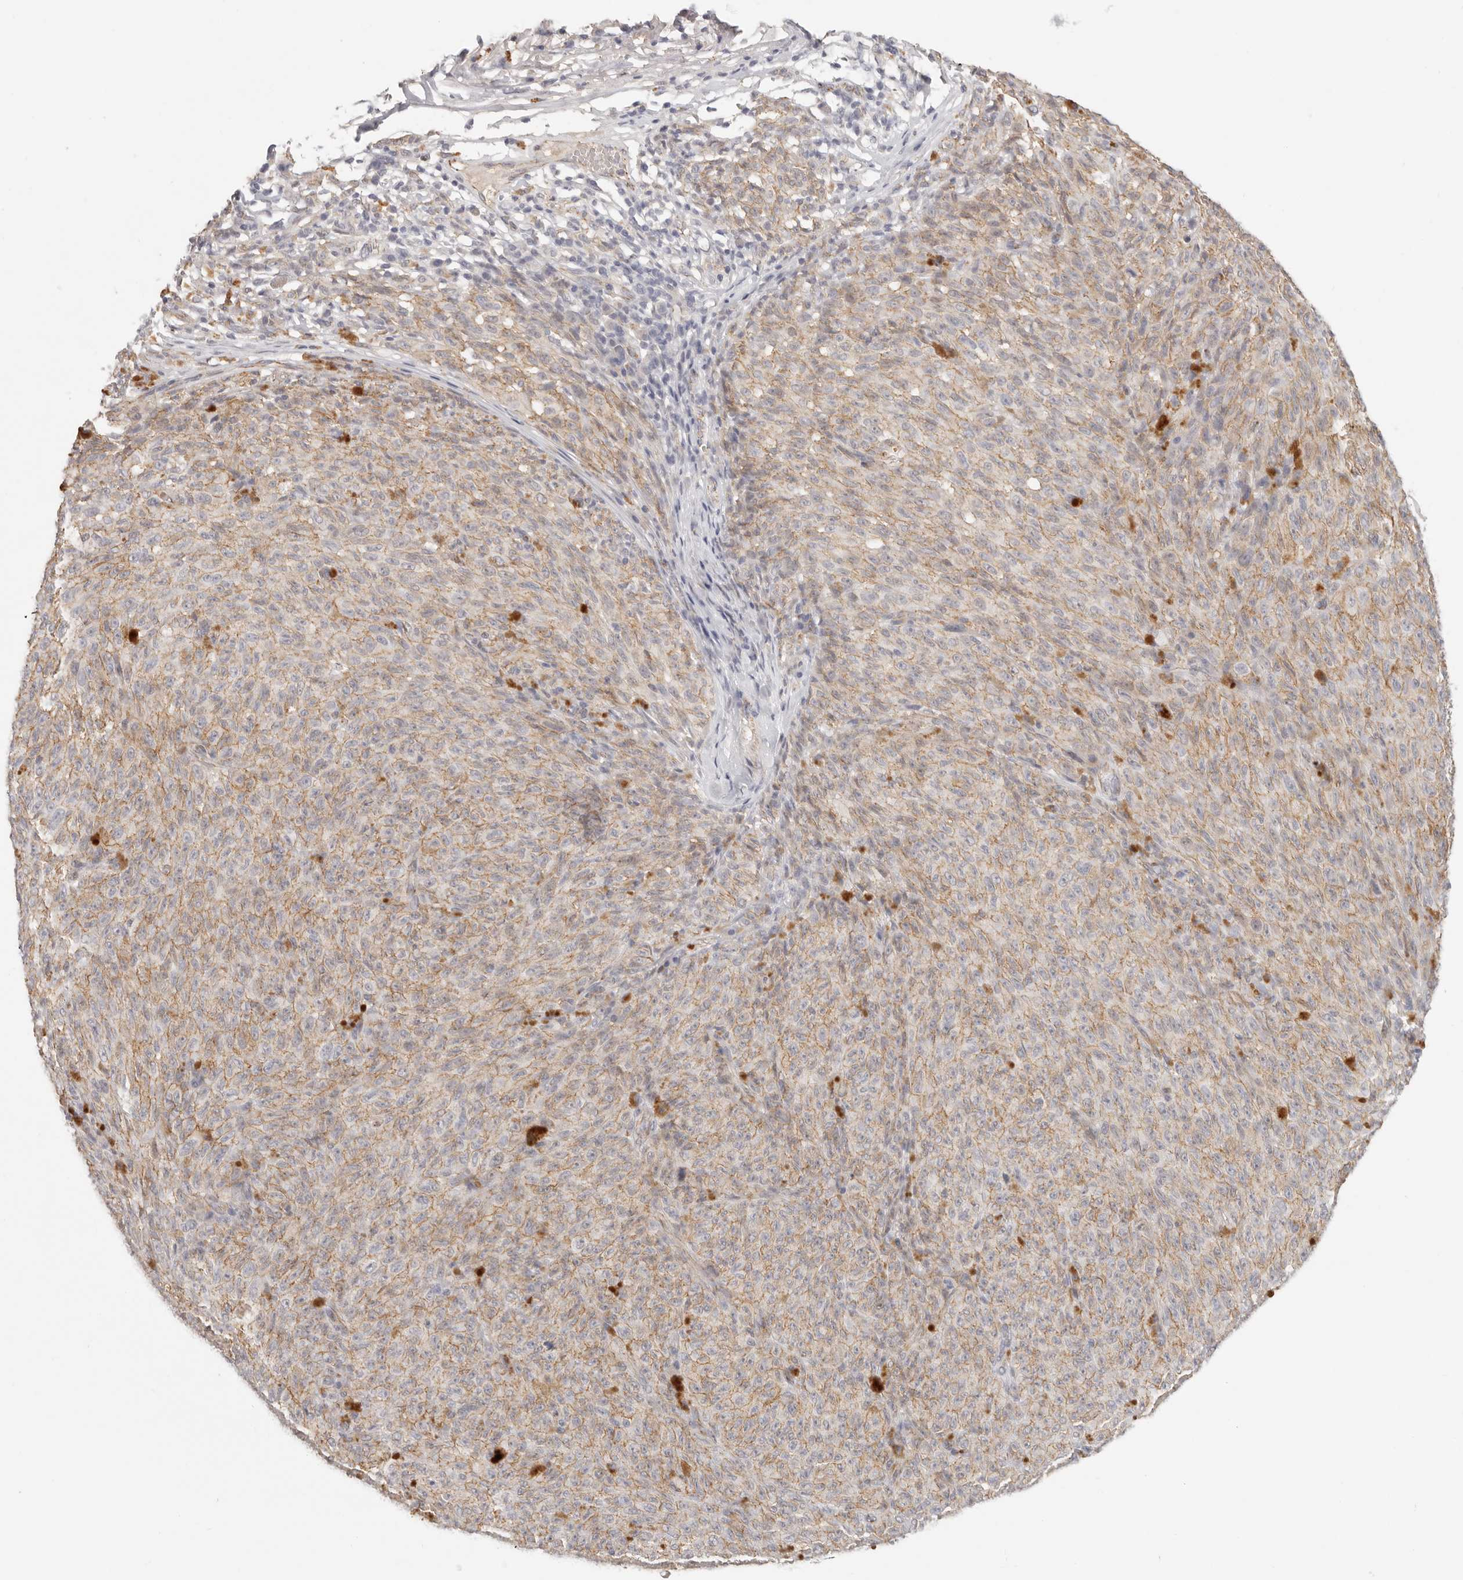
{"staining": {"intensity": "weak", "quantity": ">75%", "location": "cytoplasmic/membranous"}, "tissue": "melanoma", "cell_type": "Tumor cells", "image_type": "cancer", "snomed": [{"axis": "morphology", "description": "Malignant melanoma, NOS"}, {"axis": "topography", "description": "Skin"}], "caption": "Immunohistochemical staining of malignant melanoma reveals low levels of weak cytoplasmic/membranous positivity in about >75% of tumor cells.", "gene": "ANXA9", "patient": {"sex": "female", "age": 82}}